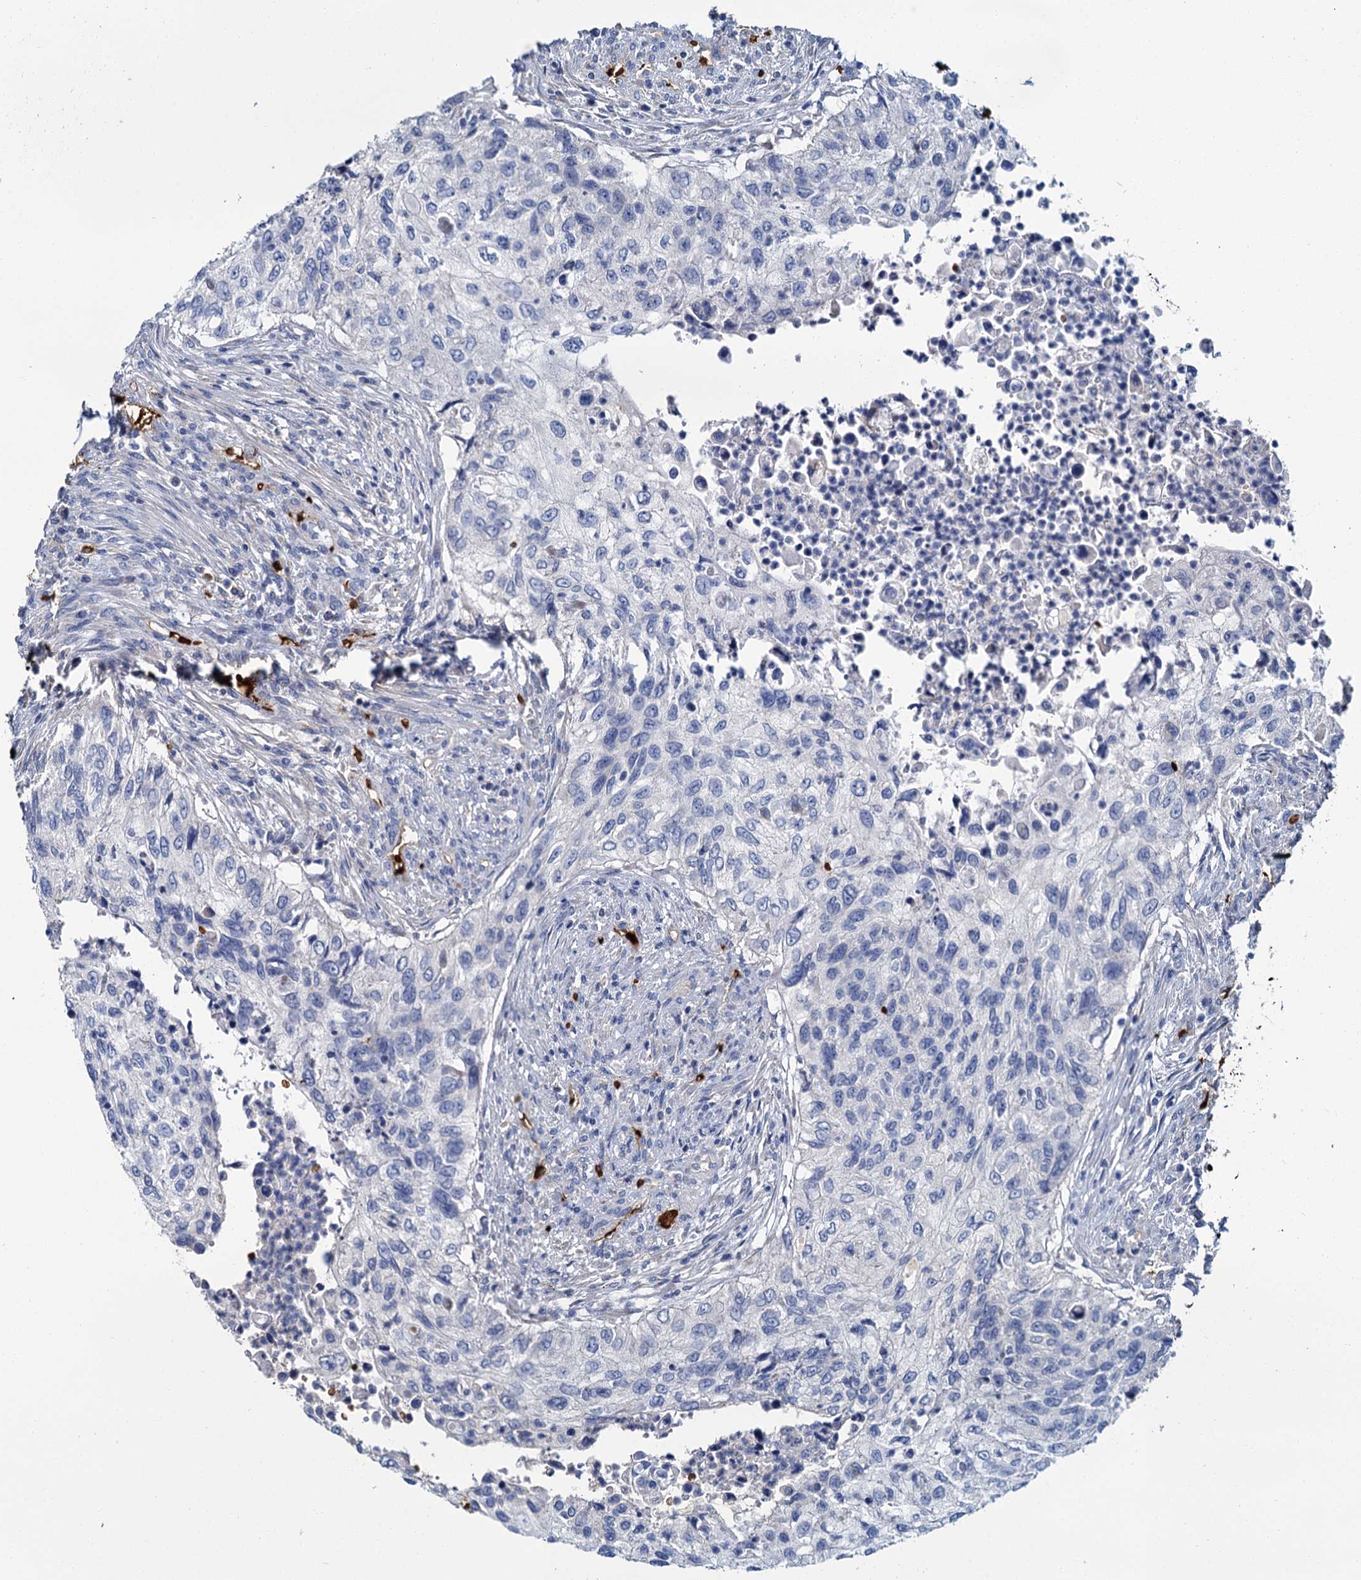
{"staining": {"intensity": "negative", "quantity": "none", "location": "none"}, "tissue": "urothelial cancer", "cell_type": "Tumor cells", "image_type": "cancer", "snomed": [{"axis": "morphology", "description": "Urothelial carcinoma, High grade"}, {"axis": "topography", "description": "Urinary bladder"}], "caption": "A high-resolution micrograph shows immunohistochemistry (IHC) staining of urothelial cancer, which displays no significant positivity in tumor cells. (Stains: DAB IHC with hematoxylin counter stain, Microscopy: brightfield microscopy at high magnification).", "gene": "ATG2A", "patient": {"sex": "female", "age": 60}}